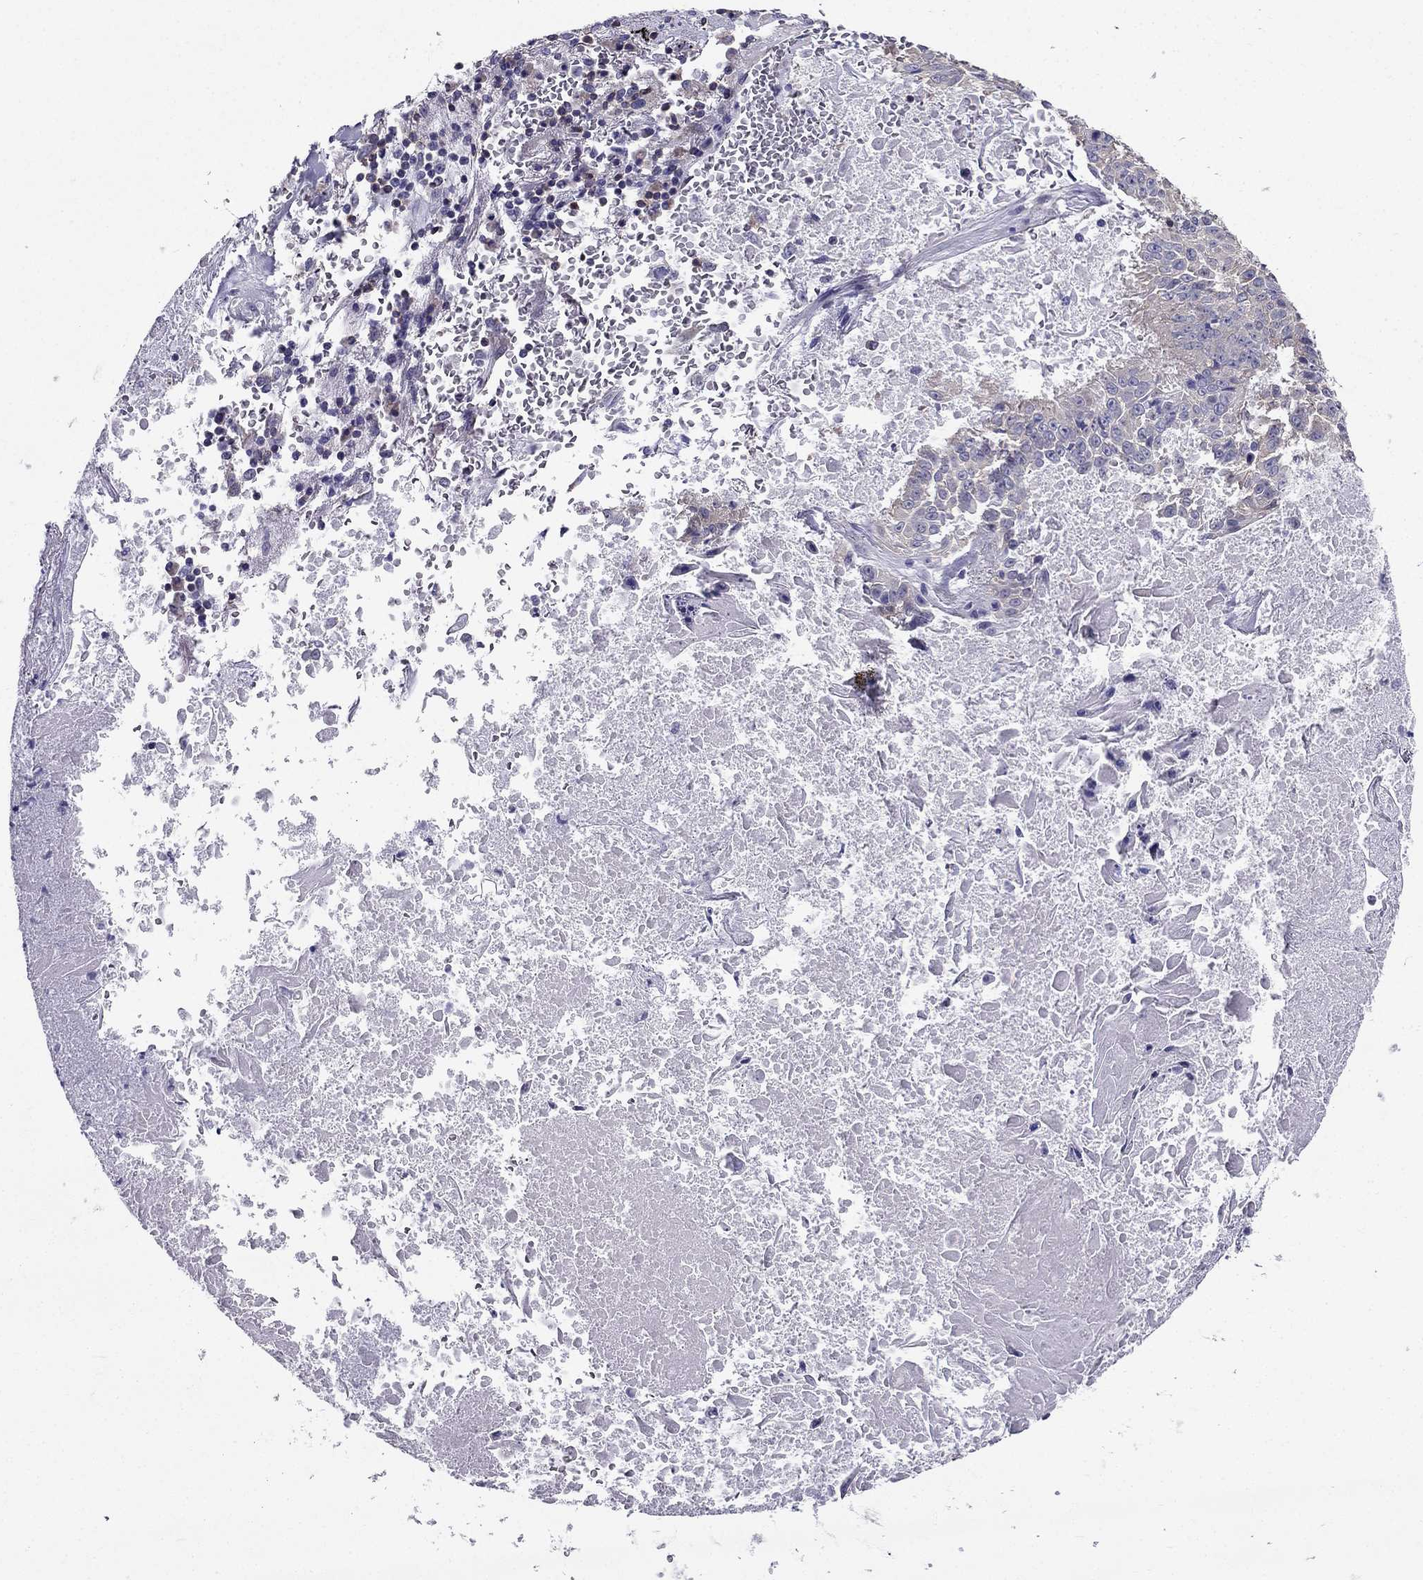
{"staining": {"intensity": "negative", "quantity": "none", "location": "none"}, "tissue": "lung cancer", "cell_type": "Tumor cells", "image_type": "cancer", "snomed": [{"axis": "morphology", "description": "Squamous cell carcinoma, NOS"}, {"axis": "topography", "description": "Lung"}], "caption": "High magnification brightfield microscopy of squamous cell carcinoma (lung) stained with DAB (brown) and counterstained with hematoxylin (blue): tumor cells show no significant positivity.", "gene": "AAK1", "patient": {"sex": "male", "age": 64}}